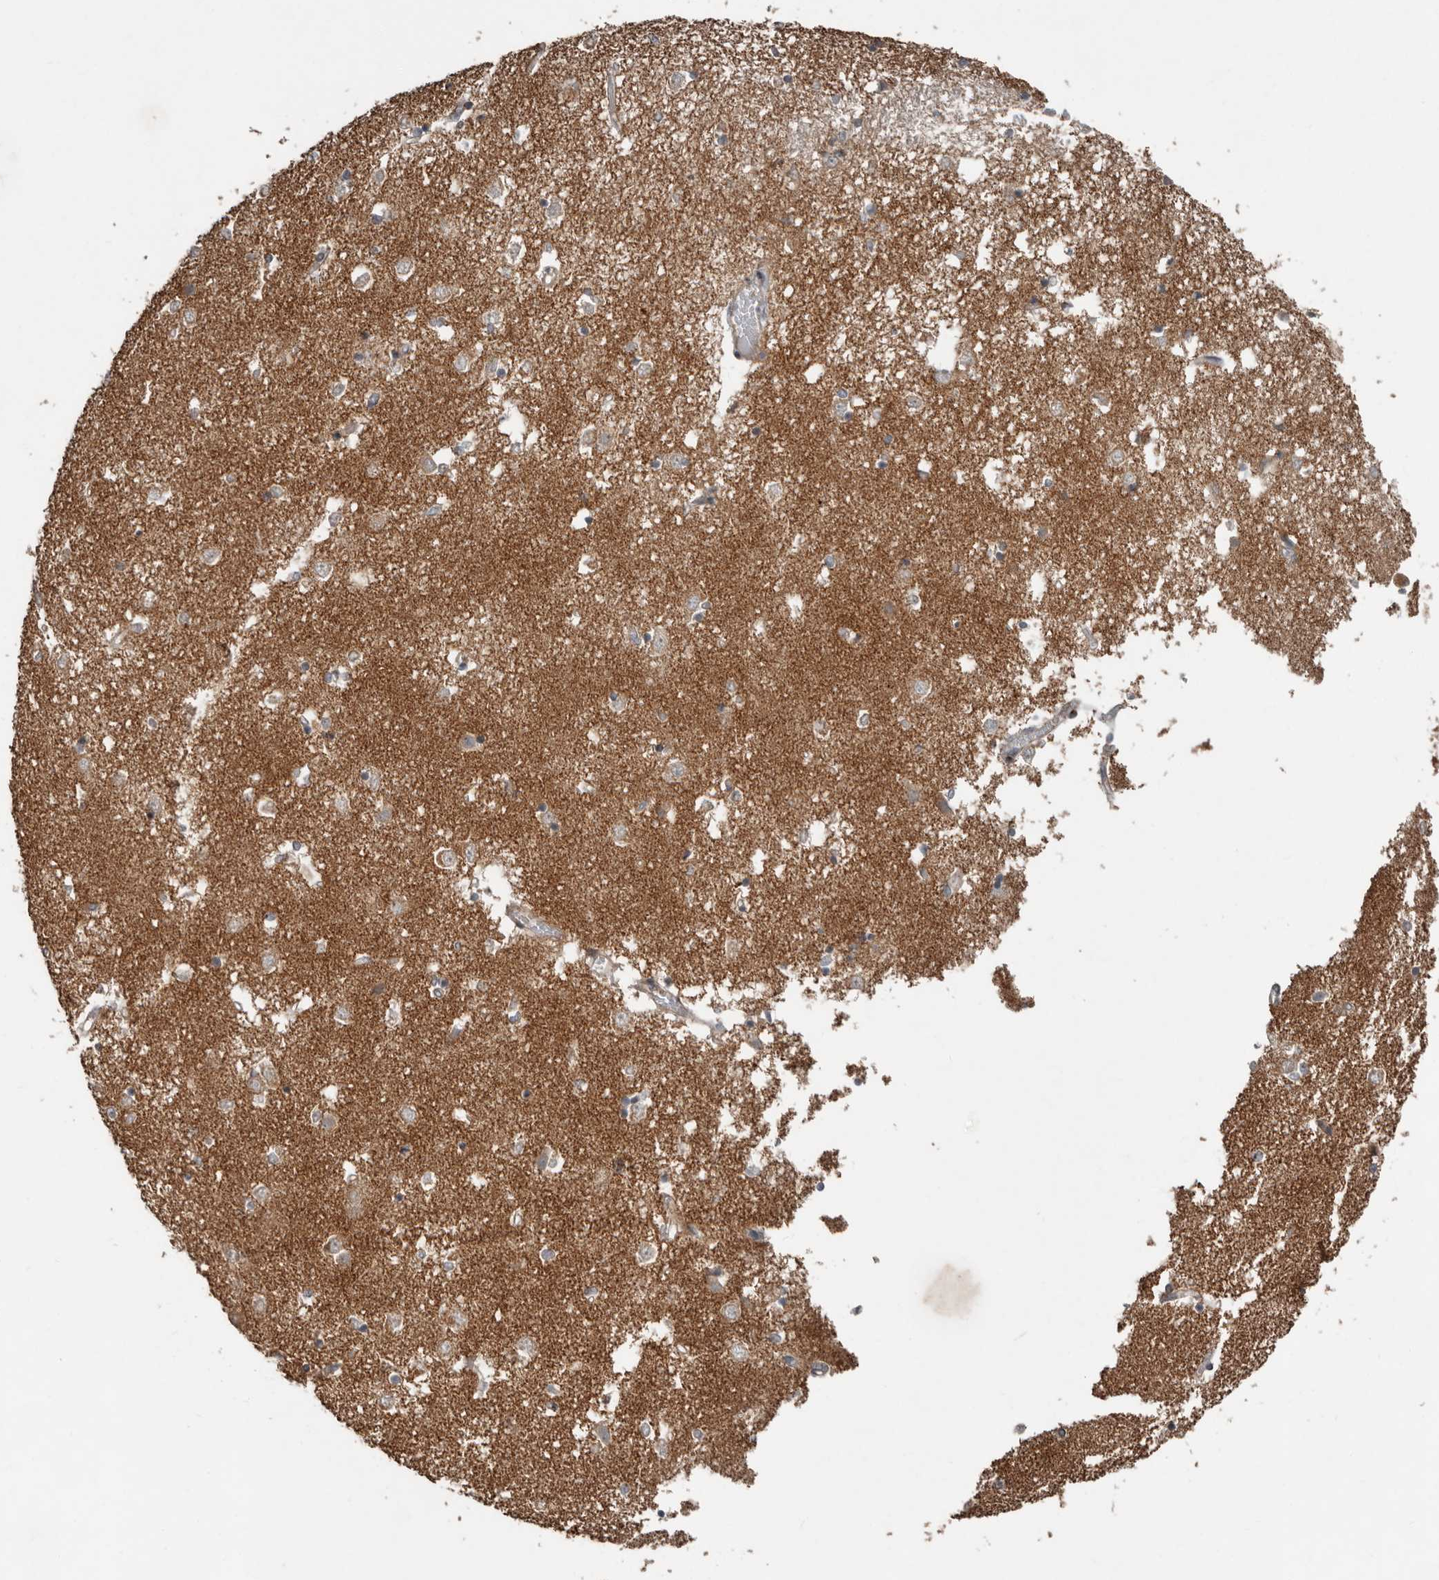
{"staining": {"intensity": "weak", "quantity": "<25%", "location": "cytoplasmic/membranous"}, "tissue": "caudate", "cell_type": "Glial cells", "image_type": "normal", "snomed": [{"axis": "morphology", "description": "Normal tissue, NOS"}, {"axis": "topography", "description": "Lateral ventricle wall"}], "caption": "Immunohistochemical staining of benign caudate demonstrates no significant positivity in glial cells. (Stains: DAB (3,3'-diaminobenzidine) immunohistochemistry with hematoxylin counter stain, Microscopy: brightfield microscopy at high magnification).", "gene": "SLC6A7", "patient": {"sex": "male", "age": 45}}